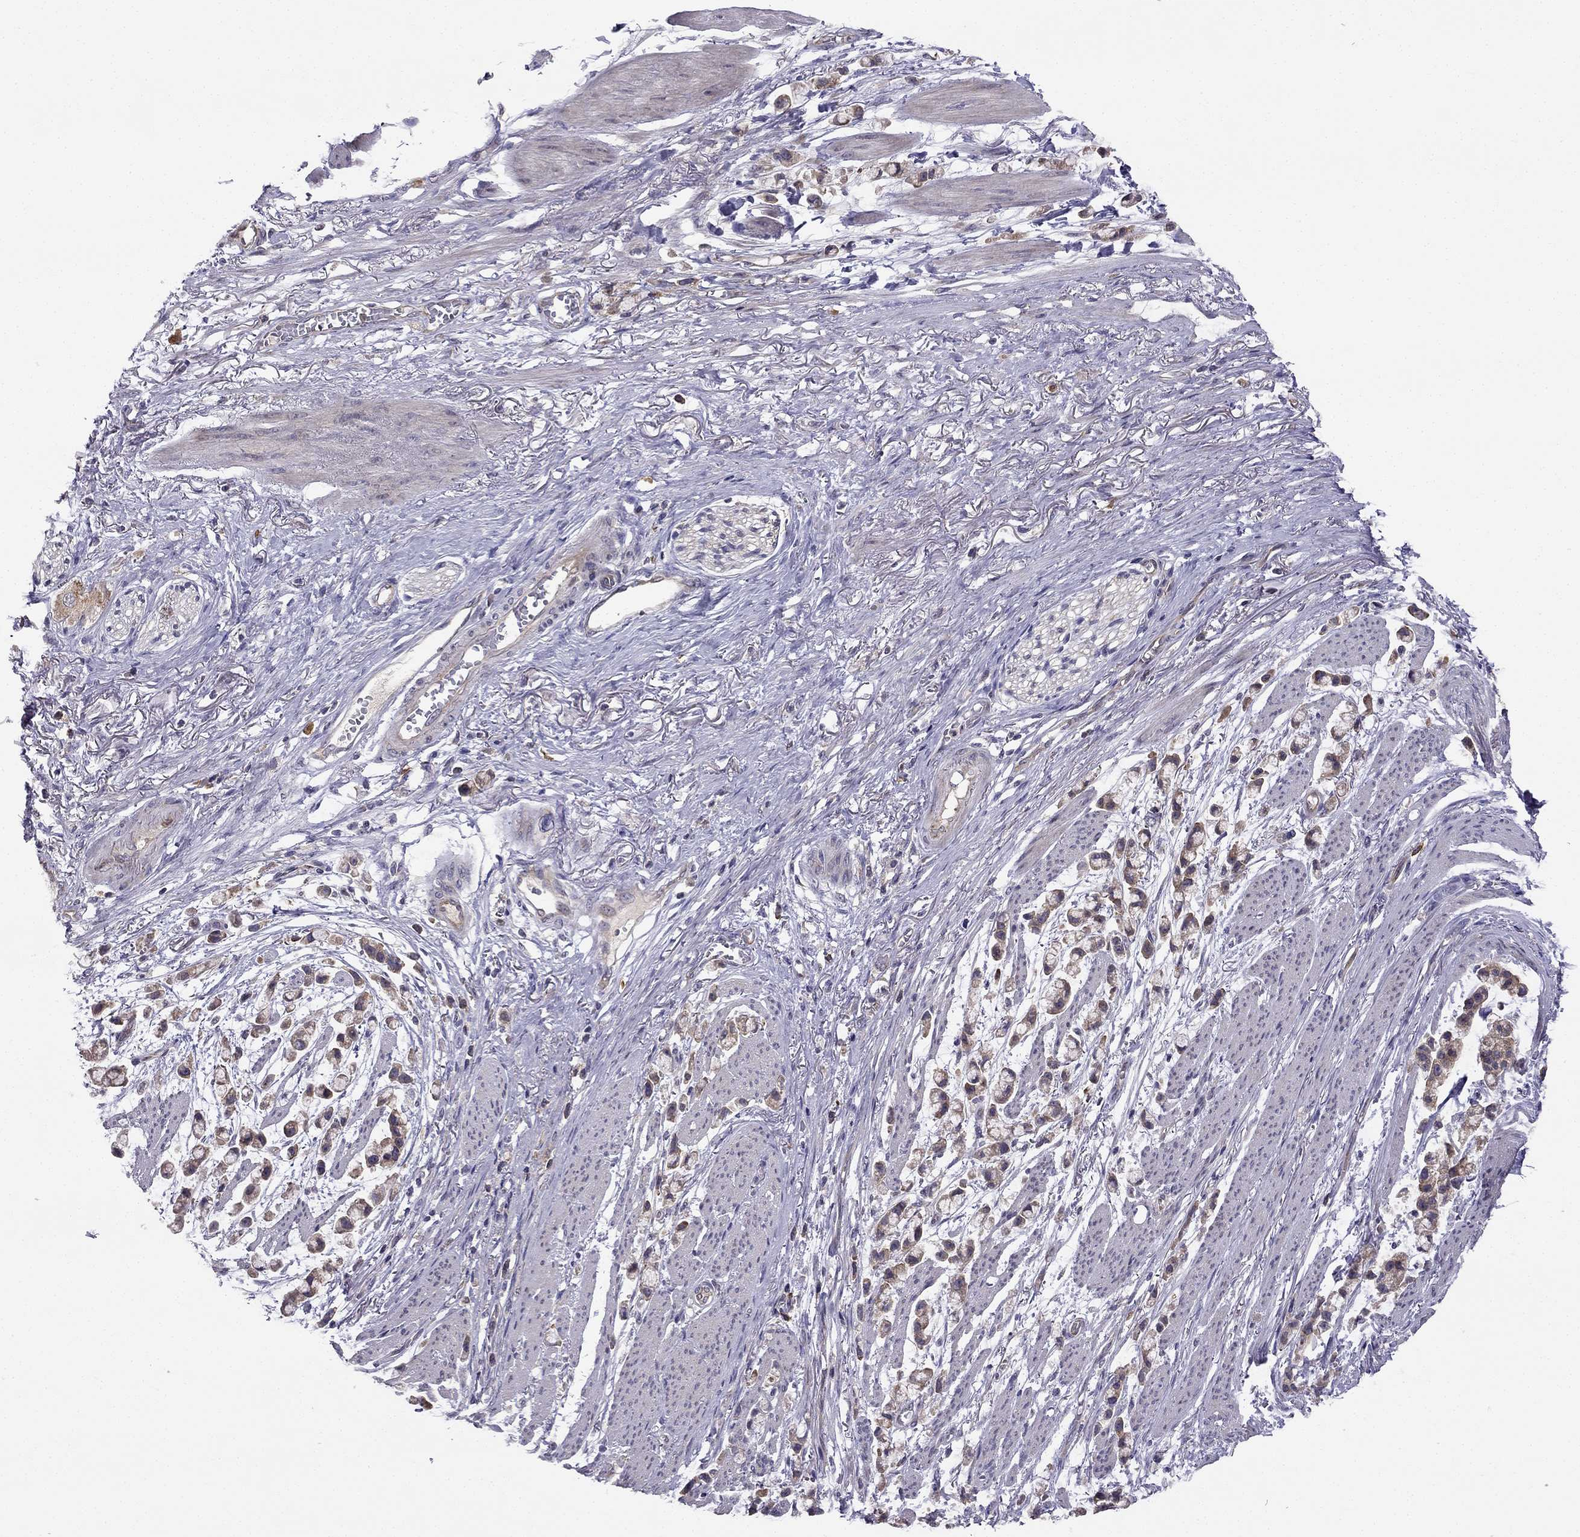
{"staining": {"intensity": "moderate", "quantity": "25%-75%", "location": "cytoplasmic/membranous"}, "tissue": "stomach cancer", "cell_type": "Tumor cells", "image_type": "cancer", "snomed": [{"axis": "morphology", "description": "Adenocarcinoma, NOS"}, {"axis": "topography", "description": "Stomach"}], "caption": "This is a micrograph of immunohistochemistry (IHC) staining of stomach adenocarcinoma, which shows moderate expression in the cytoplasmic/membranous of tumor cells.", "gene": "STXBP5", "patient": {"sex": "female", "age": 81}}